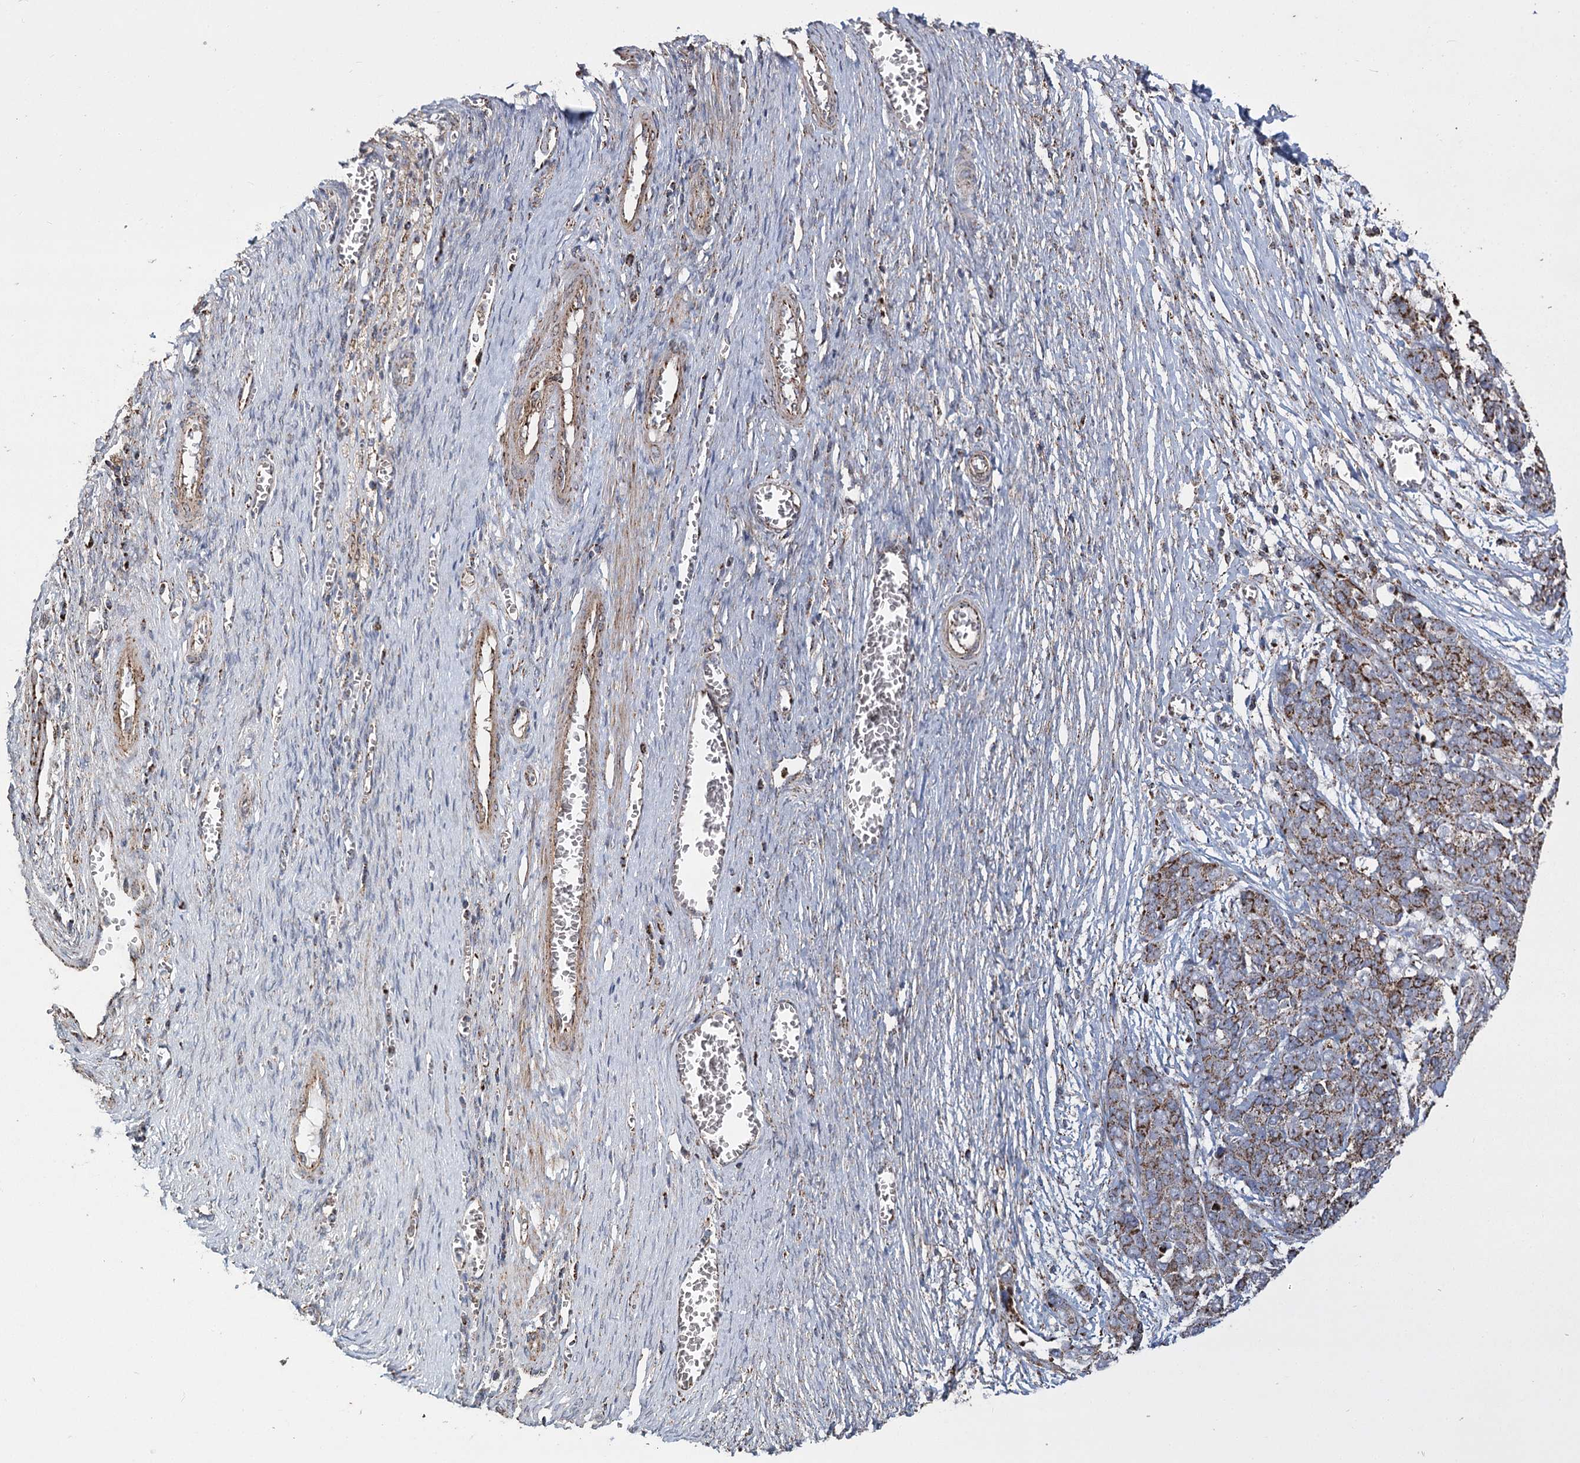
{"staining": {"intensity": "strong", "quantity": "25%-75%", "location": "cytoplasmic/membranous"}, "tissue": "ovarian cancer", "cell_type": "Tumor cells", "image_type": "cancer", "snomed": [{"axis": "morphology", "description": "Cystadenocarcinoma, serous, NOS"}, {"axis": "topography", "description": "Ovary"}], "caption": "A brown stain labels strong cytoplasmic/membranous positivity of a protein in ovarian serous cystadenocarcinoma tumor cells. (DAB (3,3'-diaminobenzidine) IHC with brightfield microscopy, high magnification).", "gene": "RANBP3L", "patient": {"sex": "female", "age": 44}}